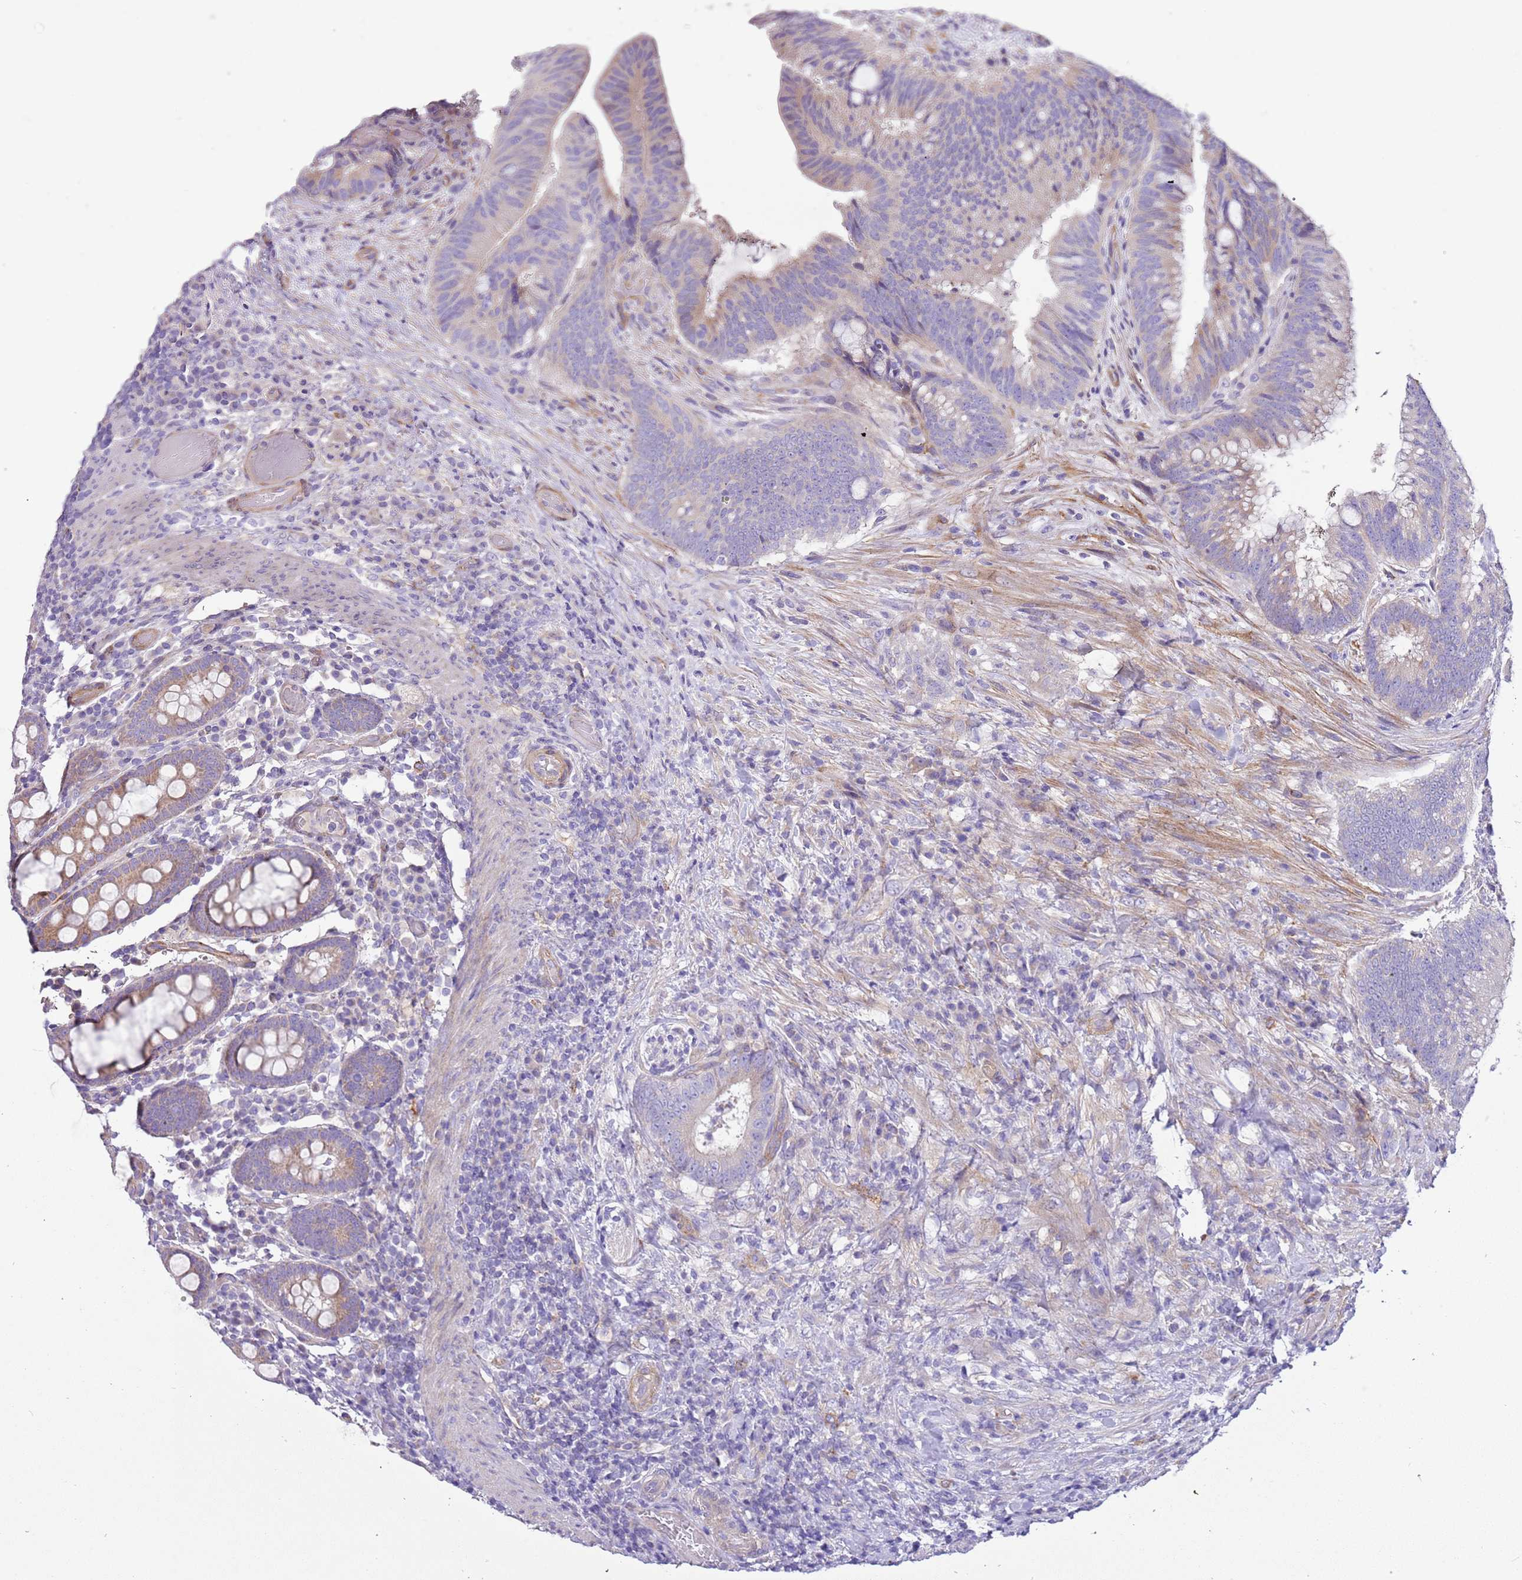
{"staining": {"intensity": "weak", "quantity": "<25%", "location": "cytoplasmic/membranous"}, "tissue": "colorectal cancer", "cell_type": "Tumor cells", "image_type": "cancer", "snomed": [{"axis": "morphology", "description": "Adenocarcinoma, NOS"}, {"axis": "topography", "description": "Colon"}], "caption": "Tumor cells show no significant expression in colorectal cancer.", "gene": "SERINC3", "patient": {"sex": "female", "age": 43}}